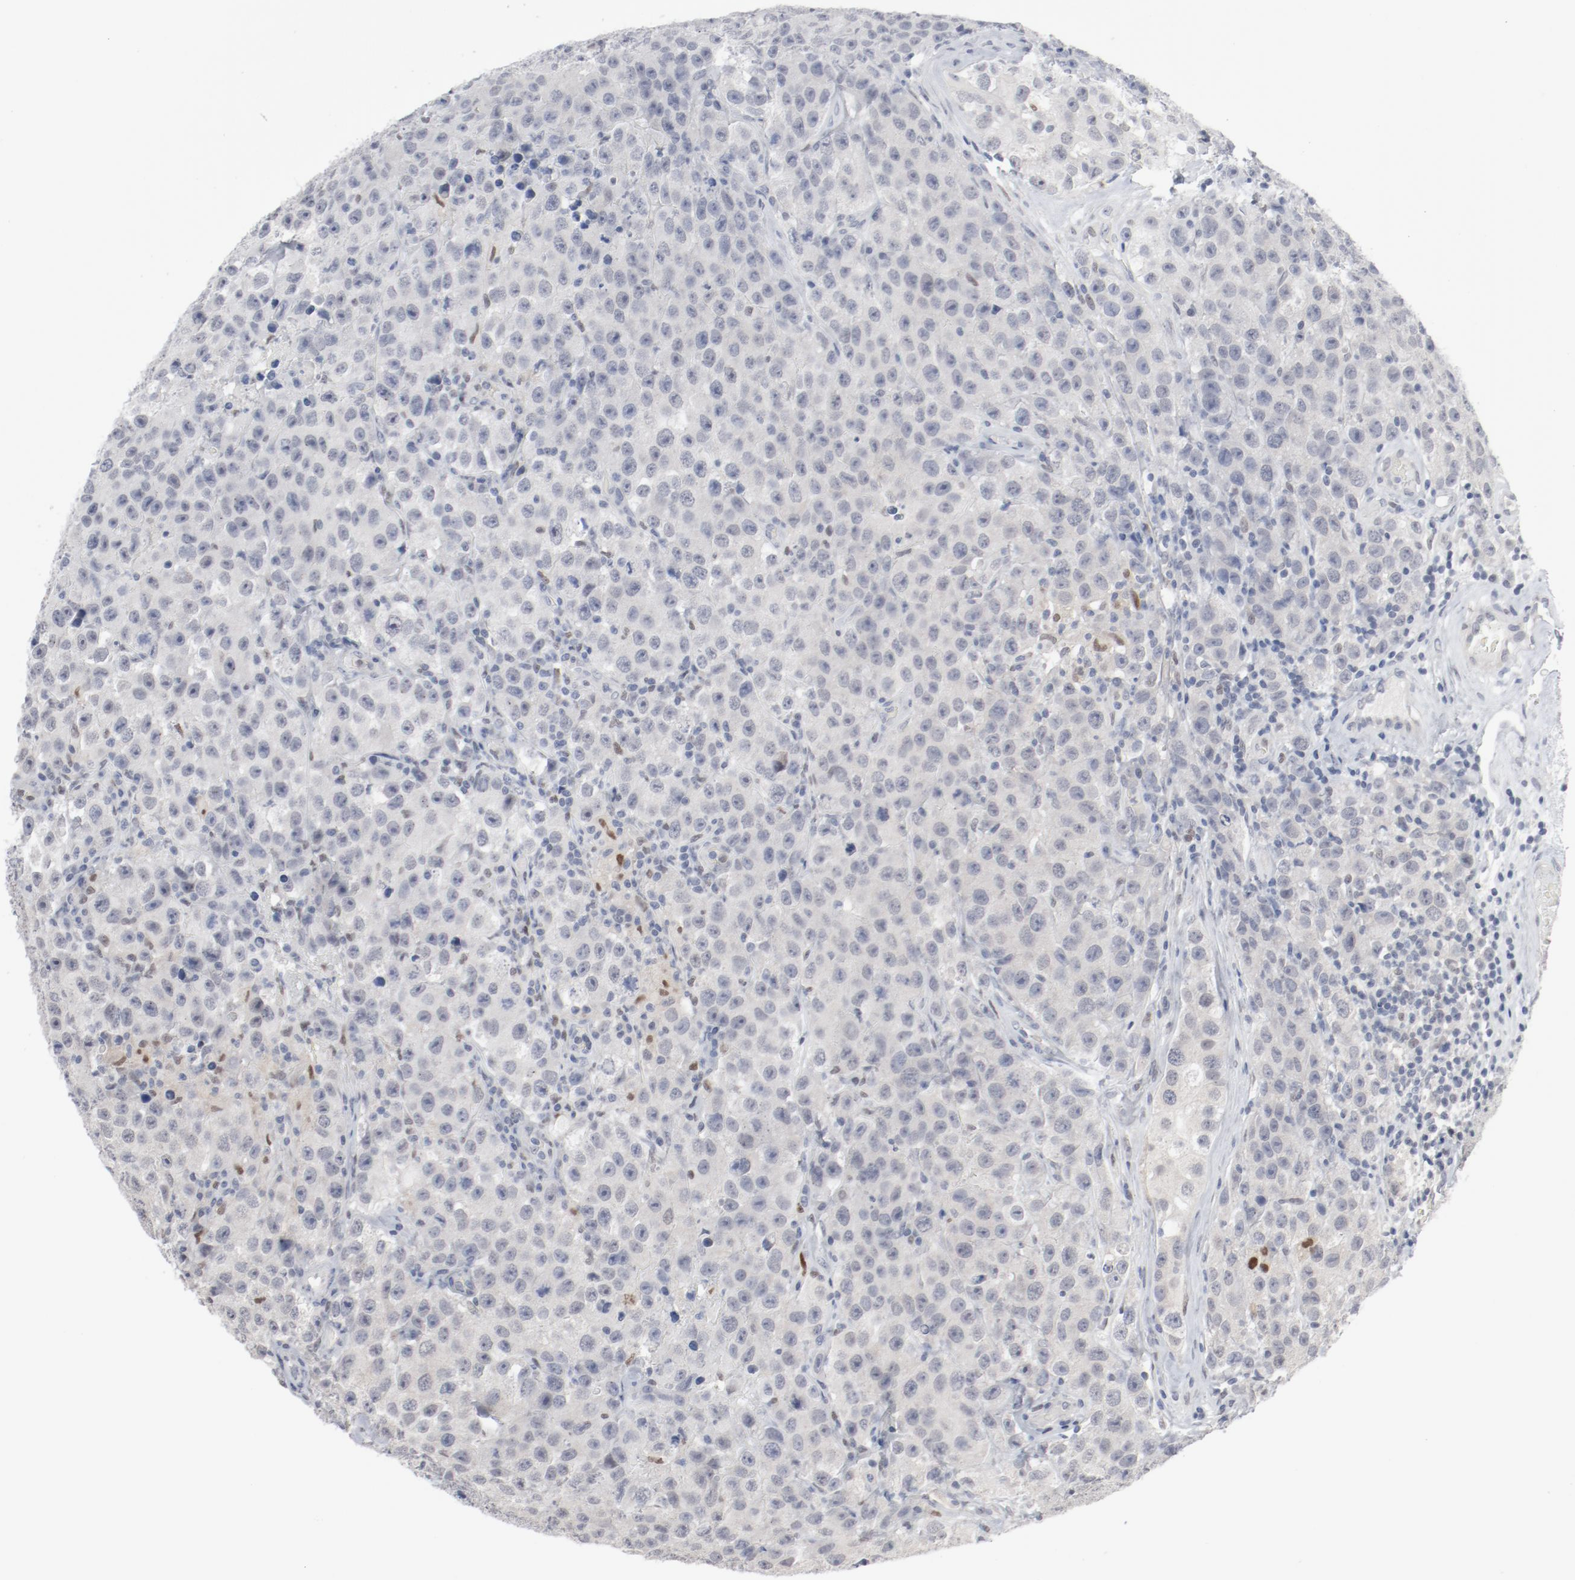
{"staining": {"intensity": "negative", "quantity": "none", "location": "none"}, "tissue": "testis cancer", "cell_type": "Tumor cells", "image_type": "cancer", "snomed": [{"axis": "morphology", "description": "Seminoma, NOS"}, {"axis": "topography", "description": "Testis"}], "caption": "Immunohistochemistry histopathology image of neoplastic tissue: testis cancer stained with DAB (3,3'-diaminobenzidine) shows no significant protein expression in tumor cells. Brightfield microscopy of immunohistochemistry (IHC) stained with DAB (brown) and hematoxylin (blue), captured at high magnification.", "gene": "FOXN2", "patient": {"sex": "male", "age": 52}}